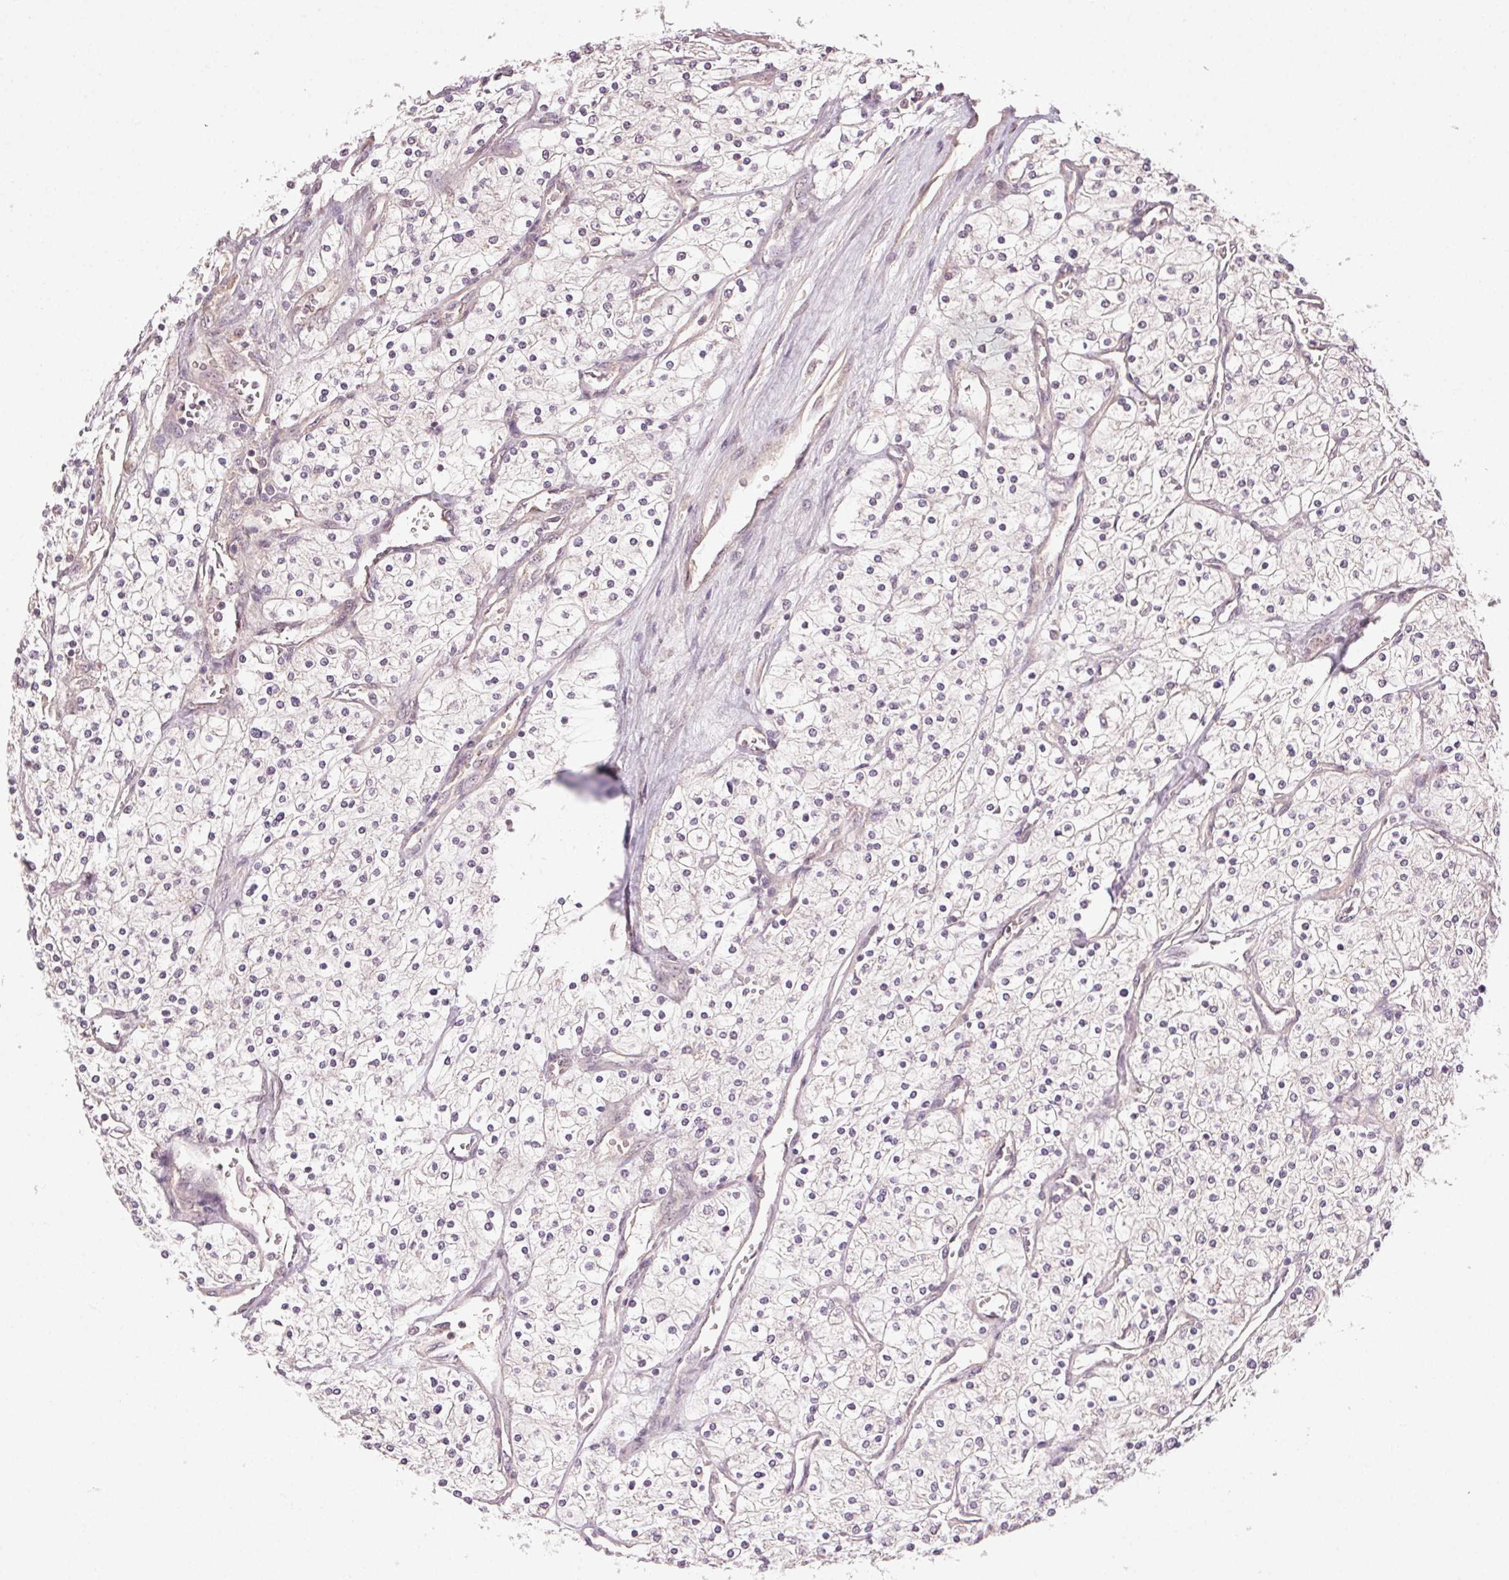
{"staining": {"intensity": "negative", "quantity": "none", "location": "none"}, "tissue": "renal cancer", "cell_type": "Tumor cells", "image_type": "cancer", "snomed": [{"axis": "morphology", "description": "Adenocarcinoma, NOS"}, {"axis": "topography", "description": "Kidney"}], "caption": "High magnification brightfield microscopy of renal cancer stained with DAB (3,3'-diaminobenzidine) (brown) and counterstained with hematoxylin (blue): tumor cells show no significant expression.", "gene": "ATP1B3", "patient": {"sex": "male", "age": 80}}